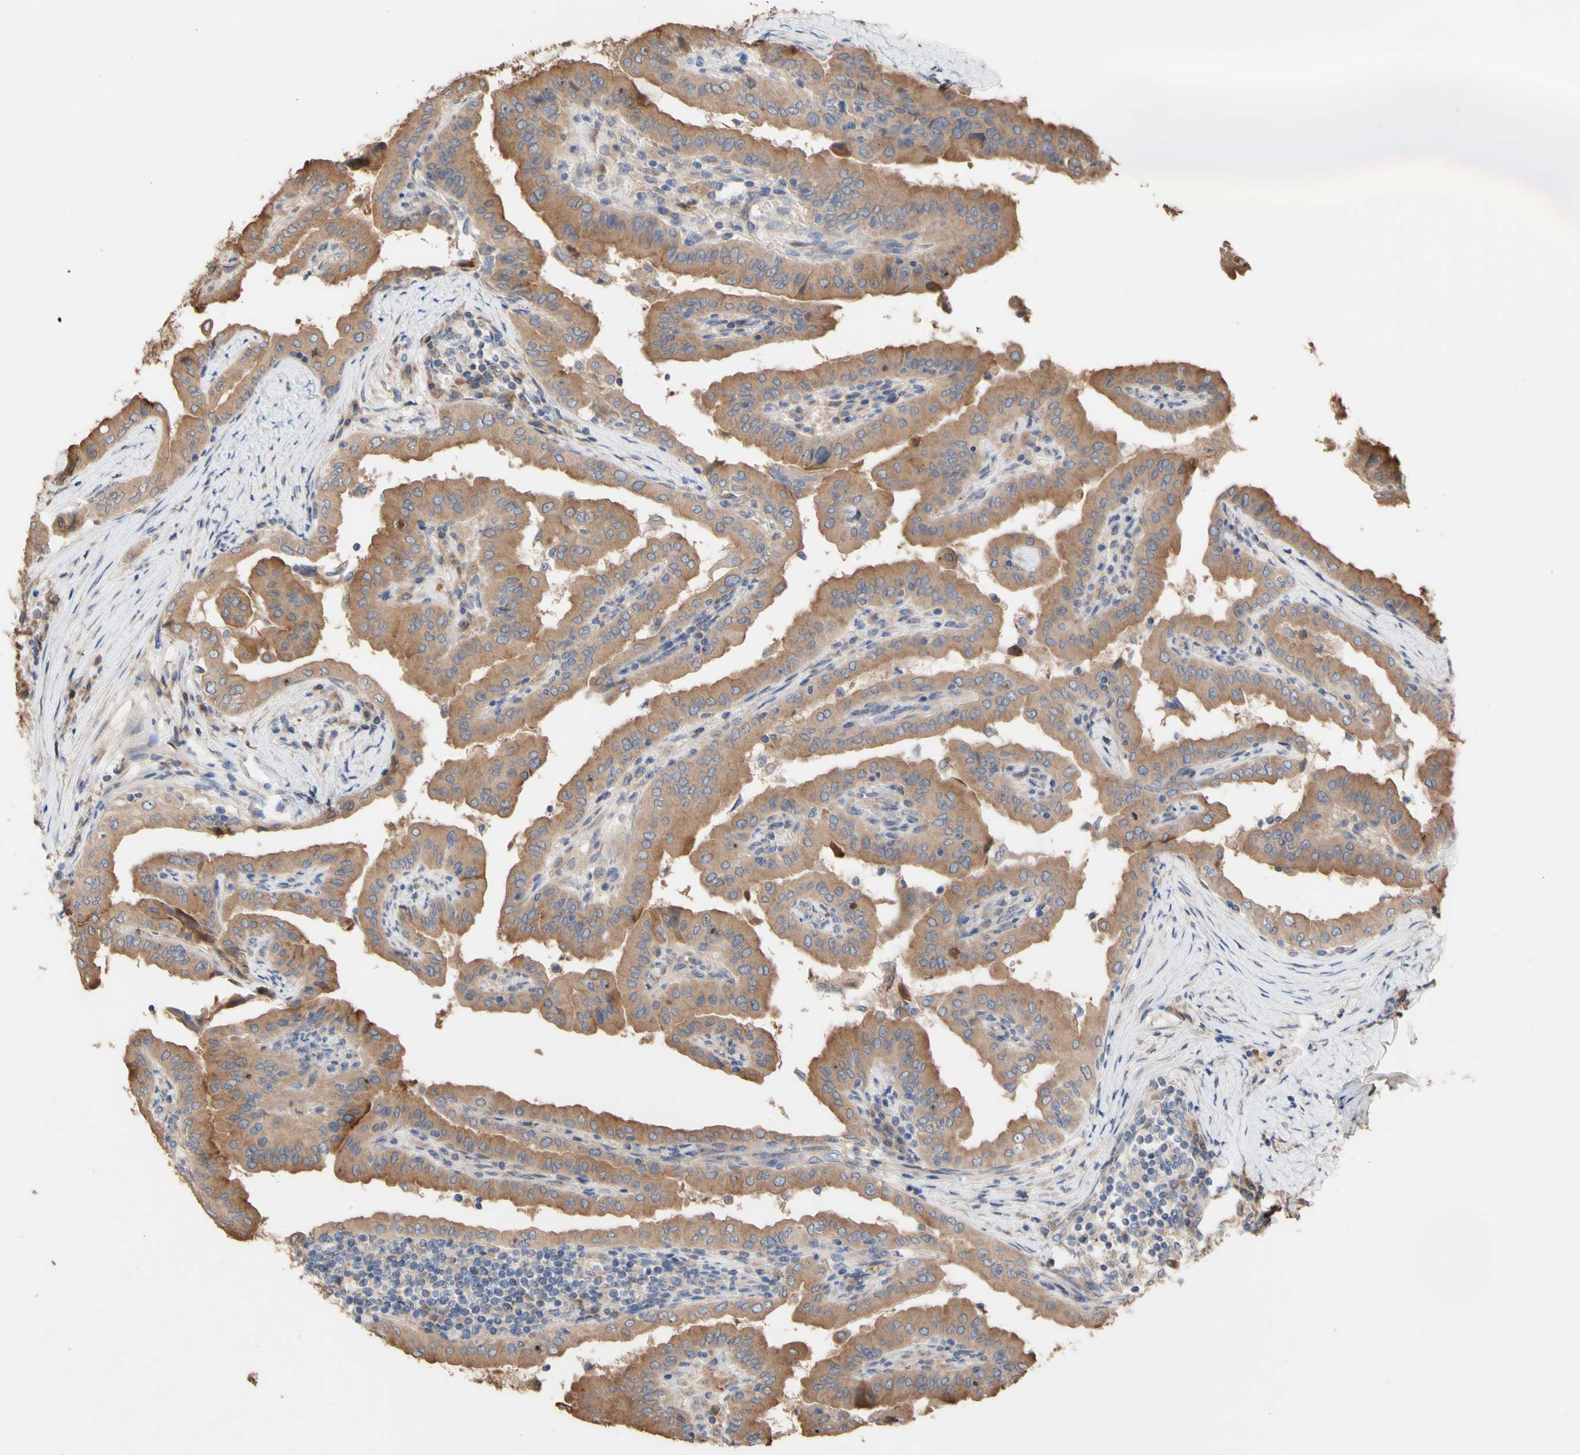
{"staining": {"intensity": "moderate", "quantity": ">75%", "location": "cytoplasmic/membranous"}, "tissue": "thyroid cancer", "cell_type": "Tumor cells", "image_type": "cancer", "snomed": [{"axis": "morphology", "description": "Papillary adenocarcinoma, NOS"}, {"axis": "topography", "description": "Thyroid gland"}], "caption": "Papillary adenocarcinoma (thyroid) tissue displays moderate cytoplasmic/membranous staining in about >75% of tumor cells", "gene": "NECTIN3", "patient": {"sex": "male", "age": 33}}